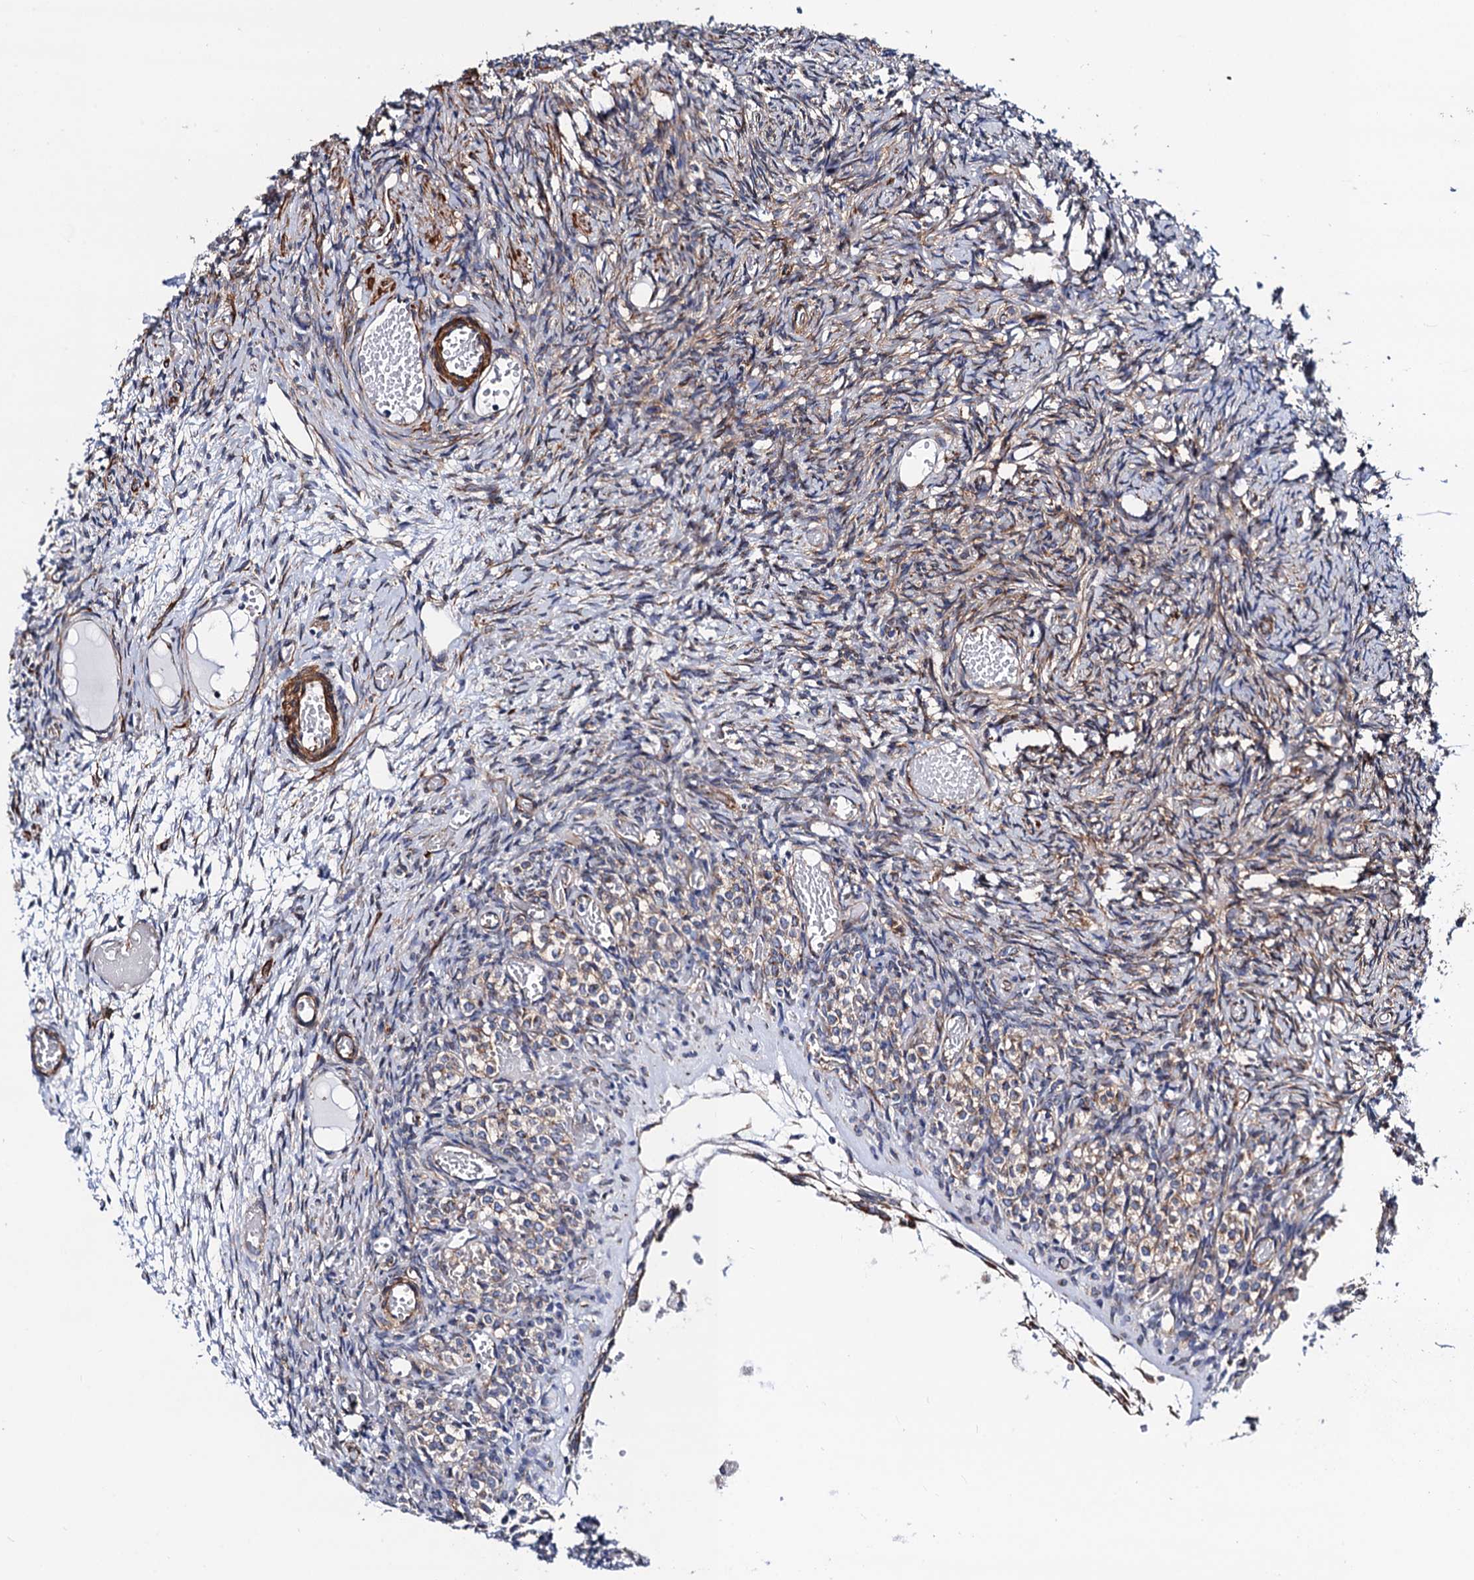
{"staining": {"intensity": "weak", "quantity": "<25%", "location": "cytoplasmic/membranous"}, "tissue": "ovary", "cell_type": "Ovarian stroma cells", "image_type": "normal", "snomed": [{"axis": "morphology", "description": "Adenocarcinoma, NOS"}, {"axis": "topography", "description": "Endometrium"}], "caption": "This is an IHC histopathology image of unremarkable human ovary. There is no staining in ovarian stroma cells.", "gene": "ZDHHC18", "patient": {"sex": "female", "age": 32}}